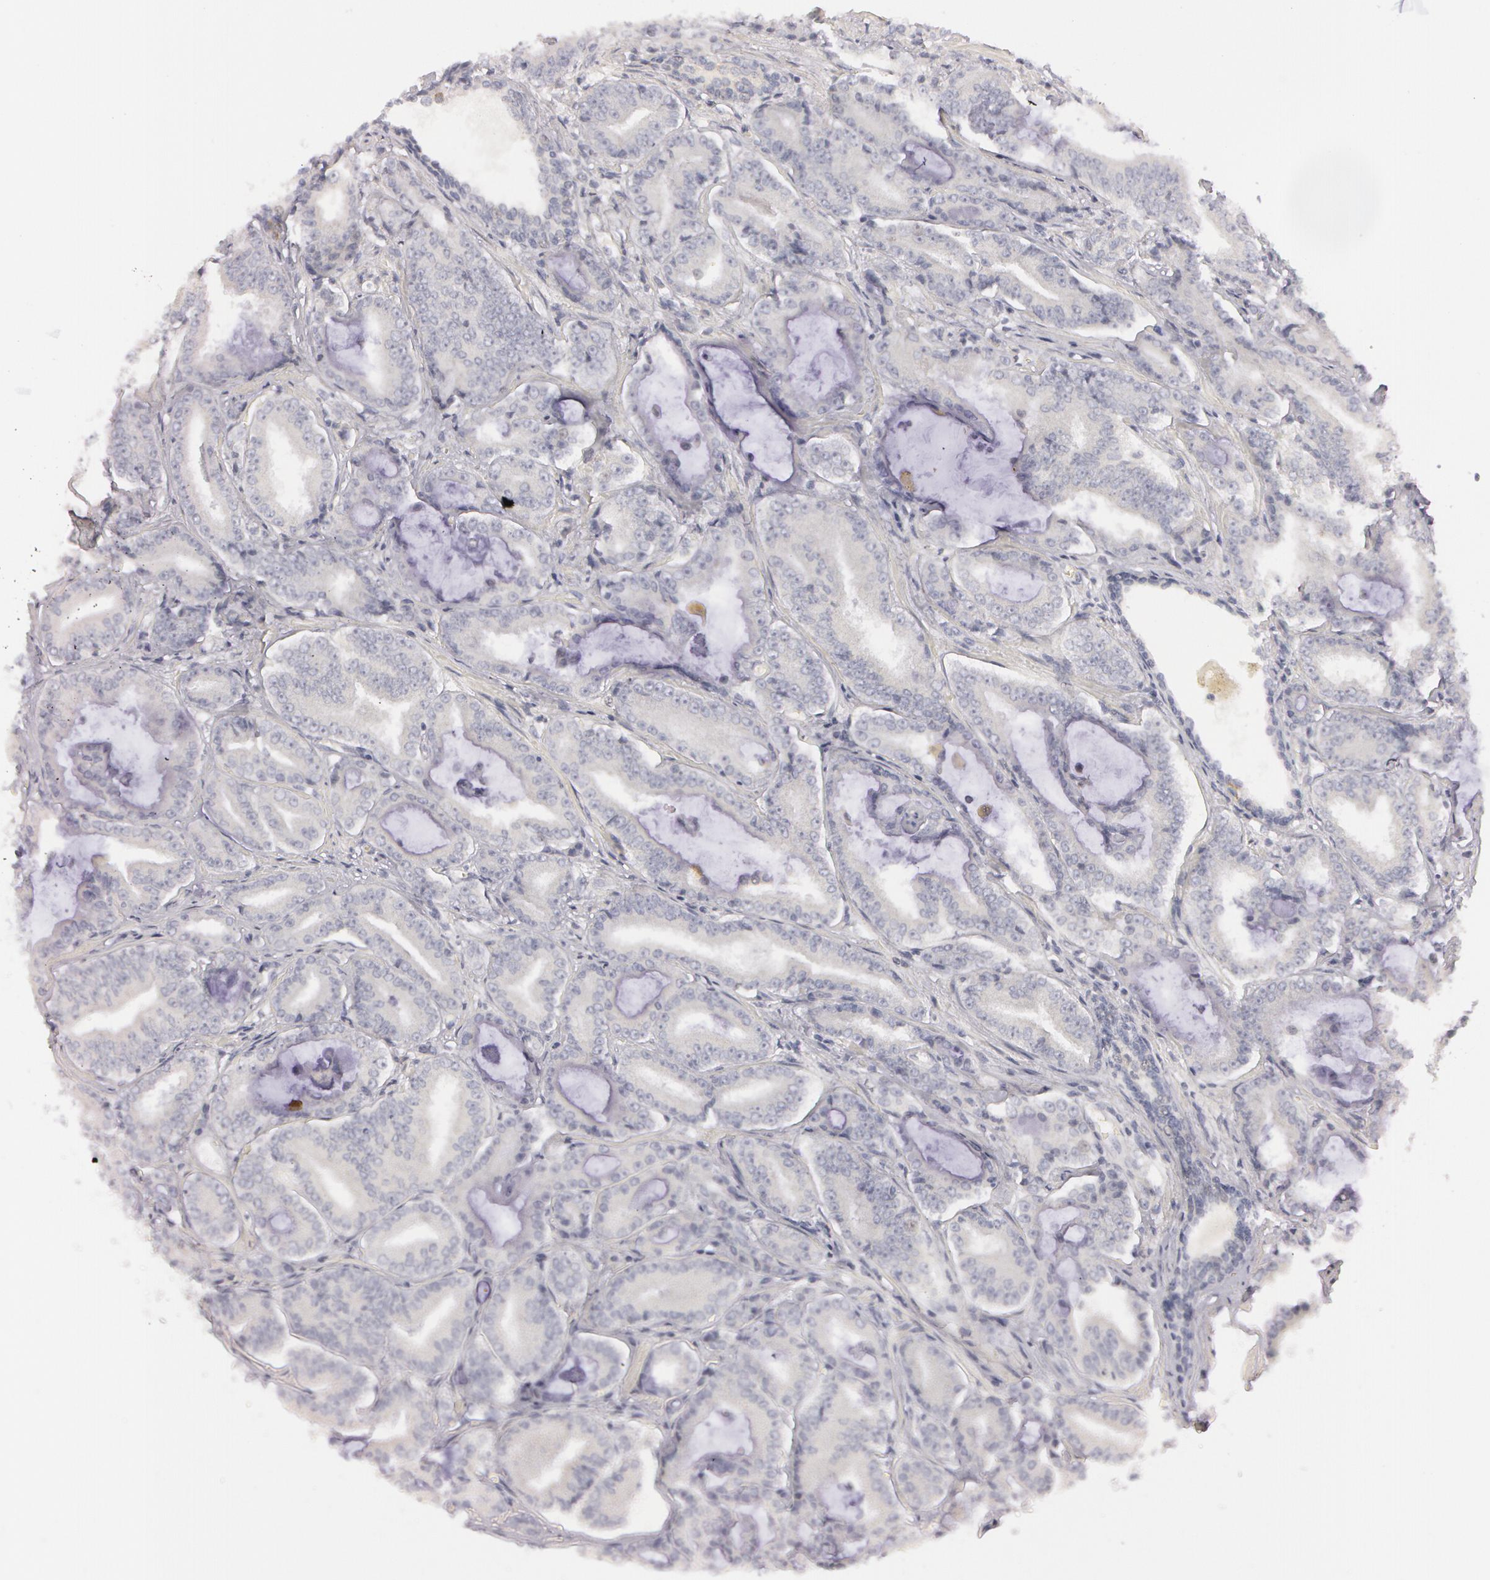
{"staining": {"intensity": "negative", "quantity": "none", "location": "none"}, "tissue": "prostate cancer", "cell_type": "Tumor cells", "image_type": "cancer", "snomed": [{"axis": "morphology", "description": "Adenocarcinoma, Low grade"}, {"axis": "topography", "description": "Prostate"}], "caption": "Tumor cells show no significant protein positivity in prostate low-grade adenocarcinoma.", "gene": "IL1RN", "patient": {"sex": "male", "age": 65}}